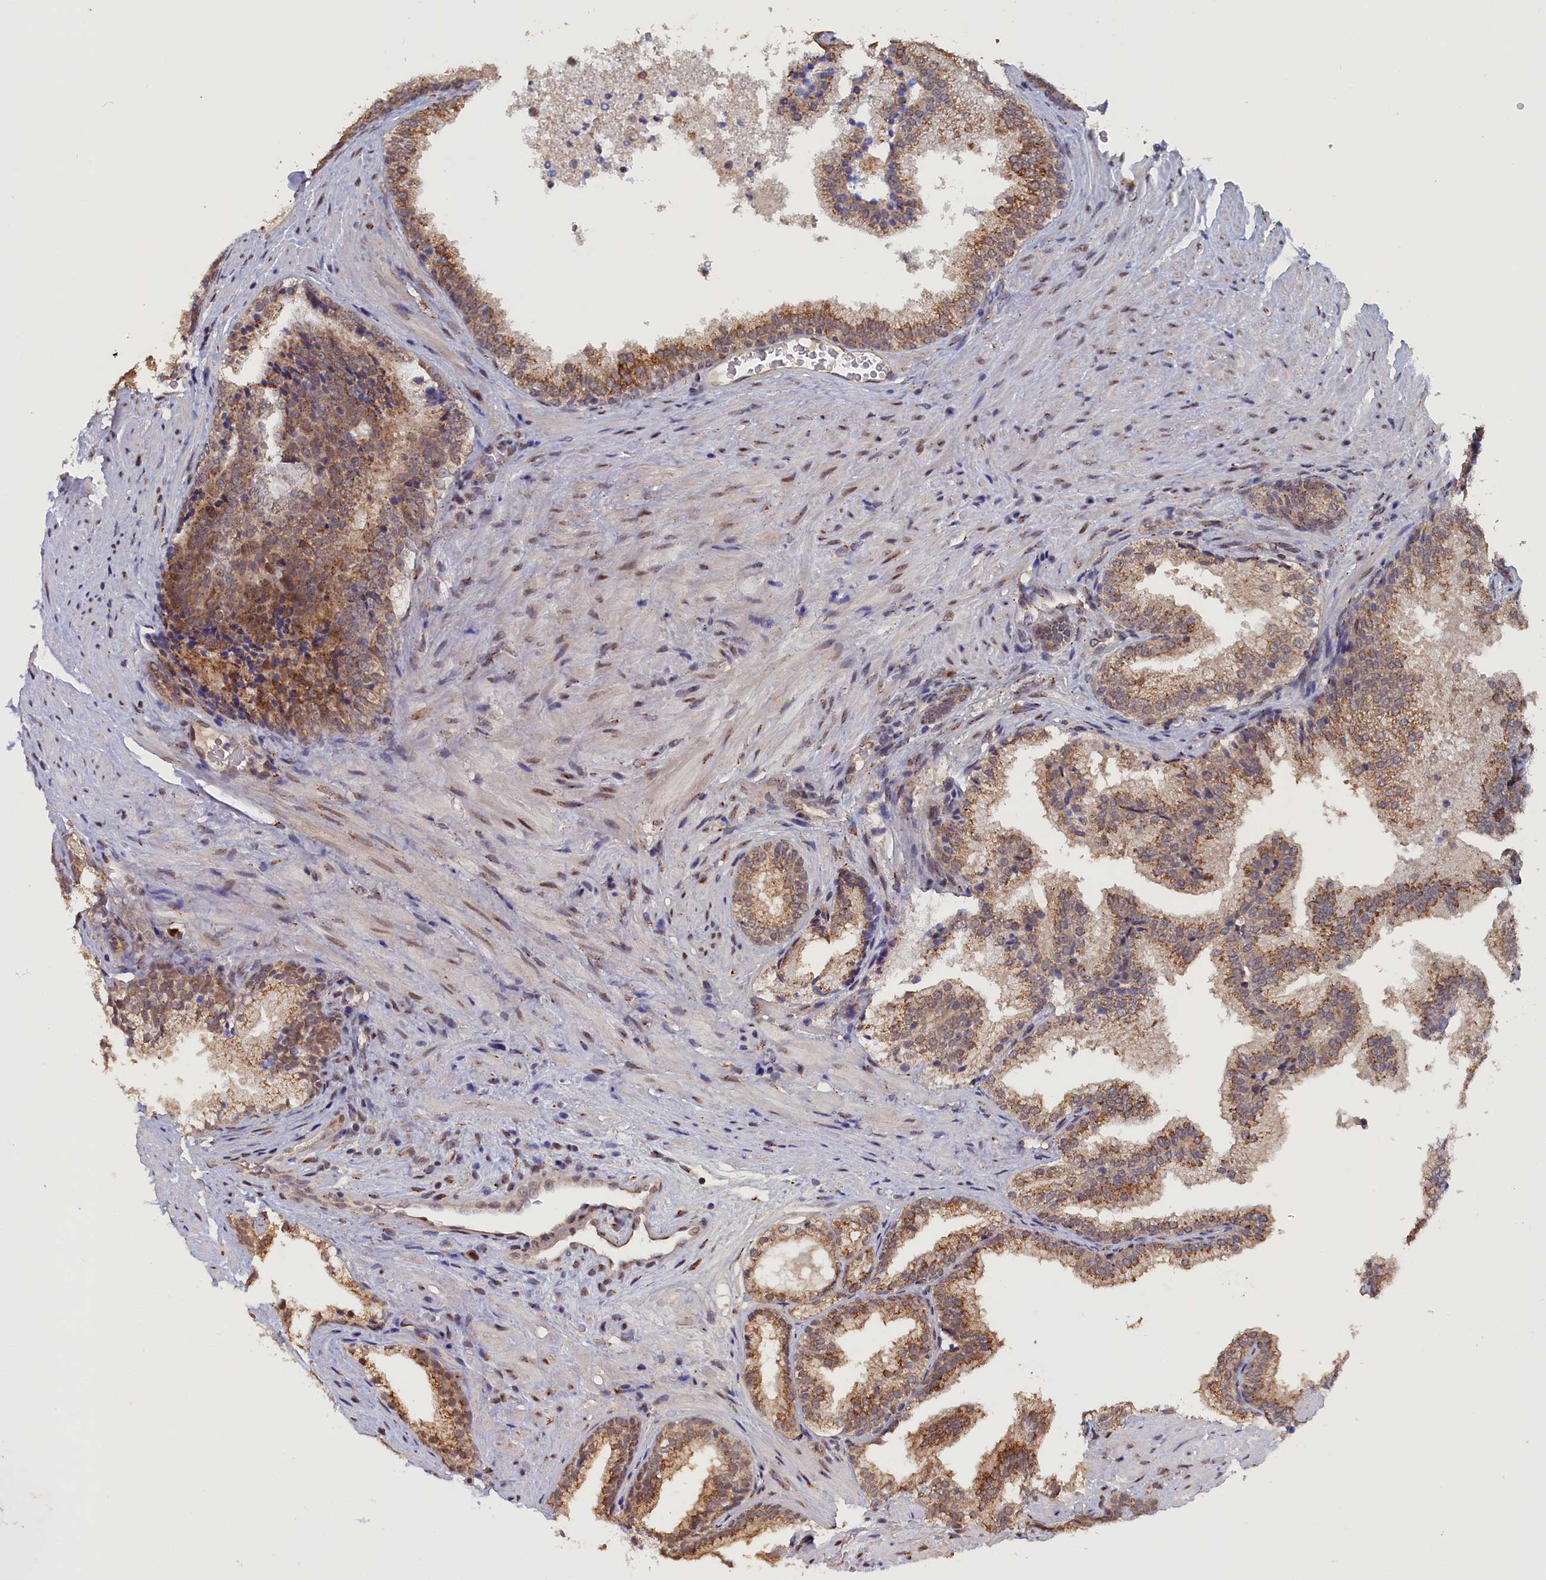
{"staining": {"intensity": "moderate", "quantity": "25%-75%", "location": "cytoplasmic/membranous"}, "tissue": "prostate", "cell_type": "Glandular cells", "image_type": "normal", "snomed": [{"axis": "morphology", "description": "Normal tissue, NOS"}, {"axis": "topography", "description": "Prostate"}], "caption": "Prostate stained with DAB (3,3'-diaminobenzidine) immunohistochemistry (IHC) displays medium levels of moderate cytoplasmic/membranous expression in about 25%-75% of glandular cells.", "gene": "PIGQ", "patient": {"sex": "male", "age": 76}}